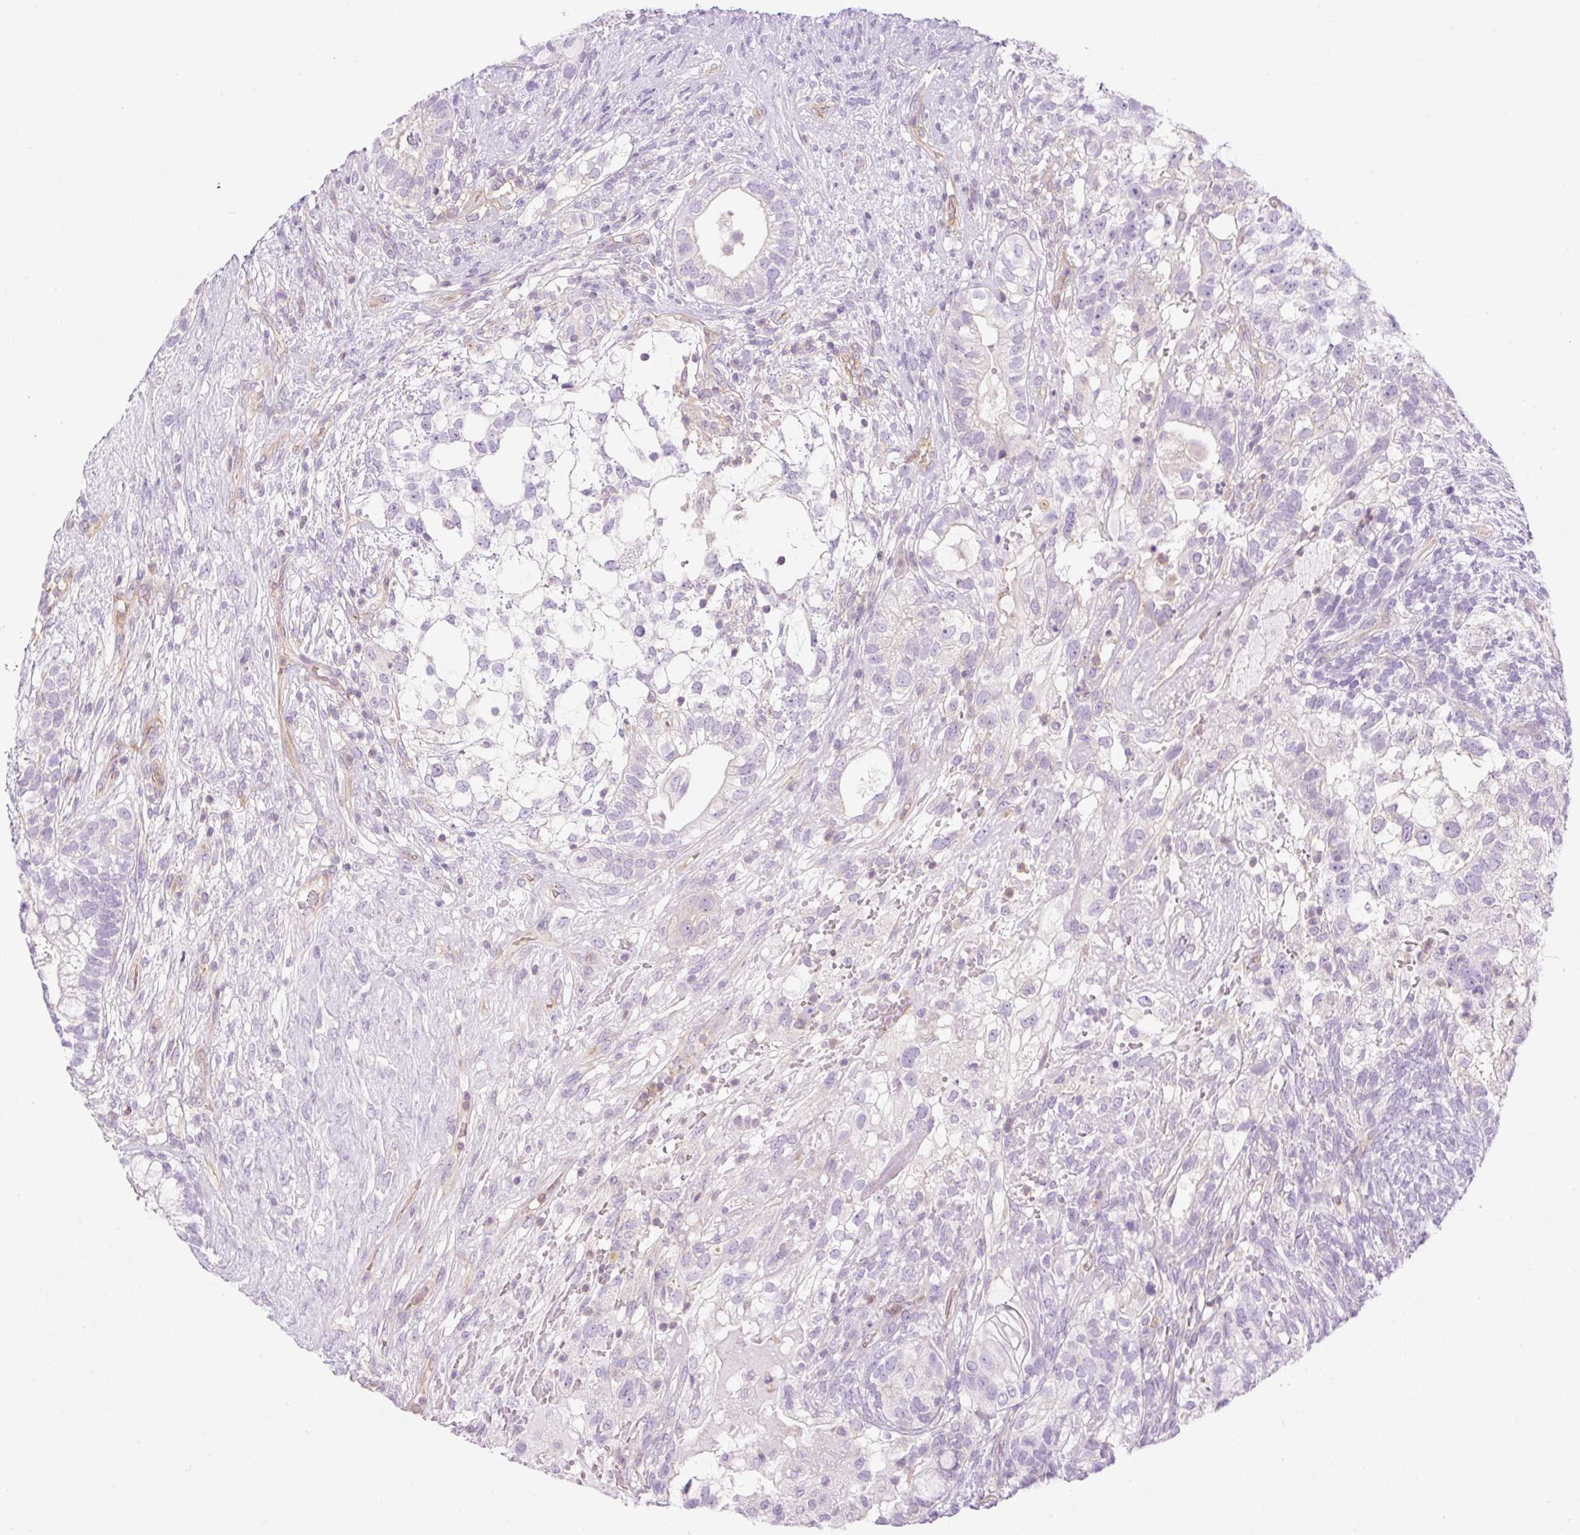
{"staining": {"intensity": "negative", "quantity": "none", "location": "none"}, "tissue": "testis cancer", "cell_type": "Tumor cells", "image_type": "cancer", "snomed": [{"axis": "morphology", "description": "Seminoma, NOS"}, {"axis": "morphology", "description": "Carcinoma, Embryonal, NOS"}, {"axis": "topography", "description": "Testis"}], "caption": "The image reveals no staining of tumor cells in testis cancer (embryonal carcinoma).", "gene": "EHD3", "patient": {"sex": "male", "age": 41}}